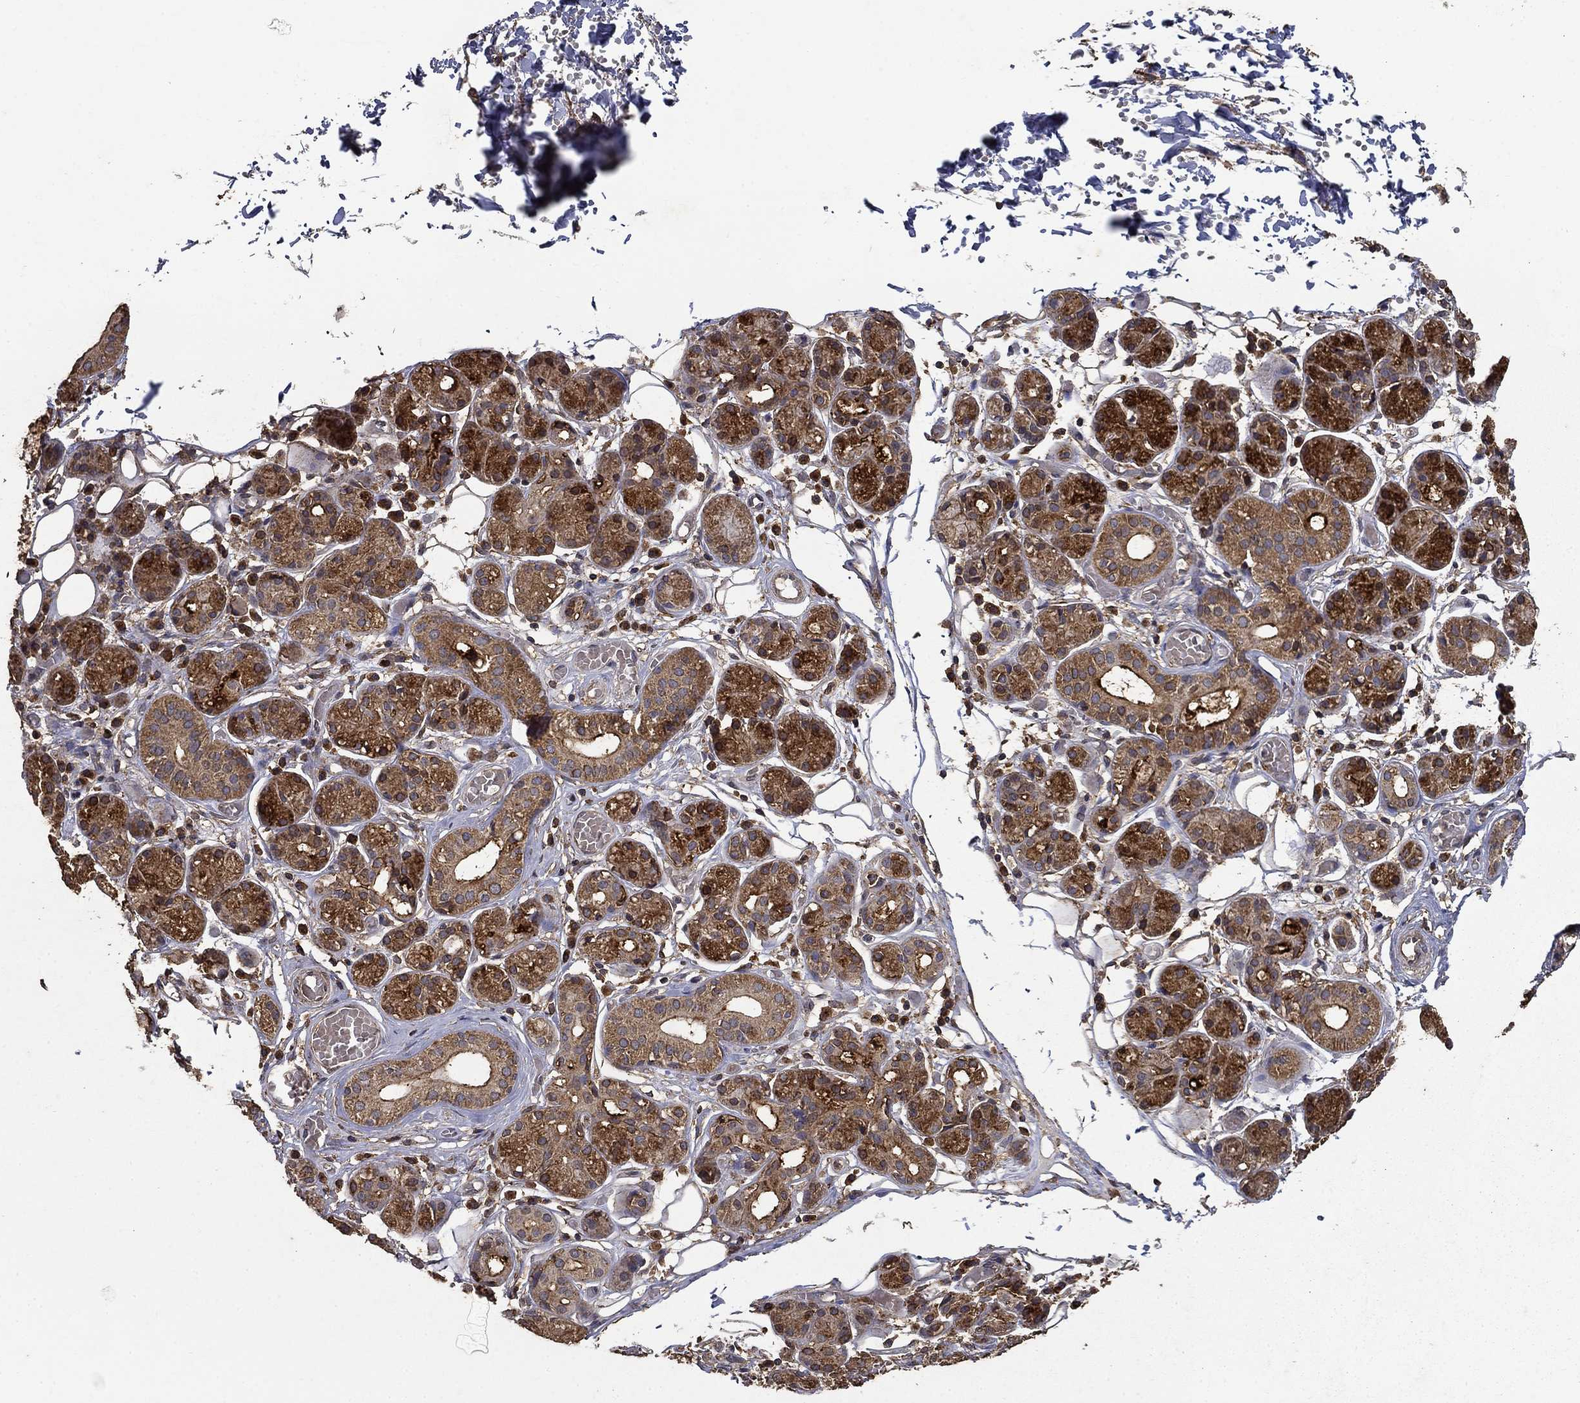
{"staining": {"intensity": "strong", "quantity": "25%-75%", "location": "cytoplasmic/membranous"}, "tissue": "salivary gland", "cell_type": "Glandular cells", "image_type": "normal", "snomed": [{"axis": "morphology", "description": "Normal tissue, NOS"}, {"axis": "topography", "description": "Salivary gland"}, {"axis": "topography", "description": "Peripheral nerve tissue"}], "caption": "This is an image of immunohistochemistry (IHC) staining of normal salivary gland, which shows strong expression in the cytoplasmic/membranous of glandular cells.", "gene": "IFRD1", "patient": {"sex": "male", "age": 71}}